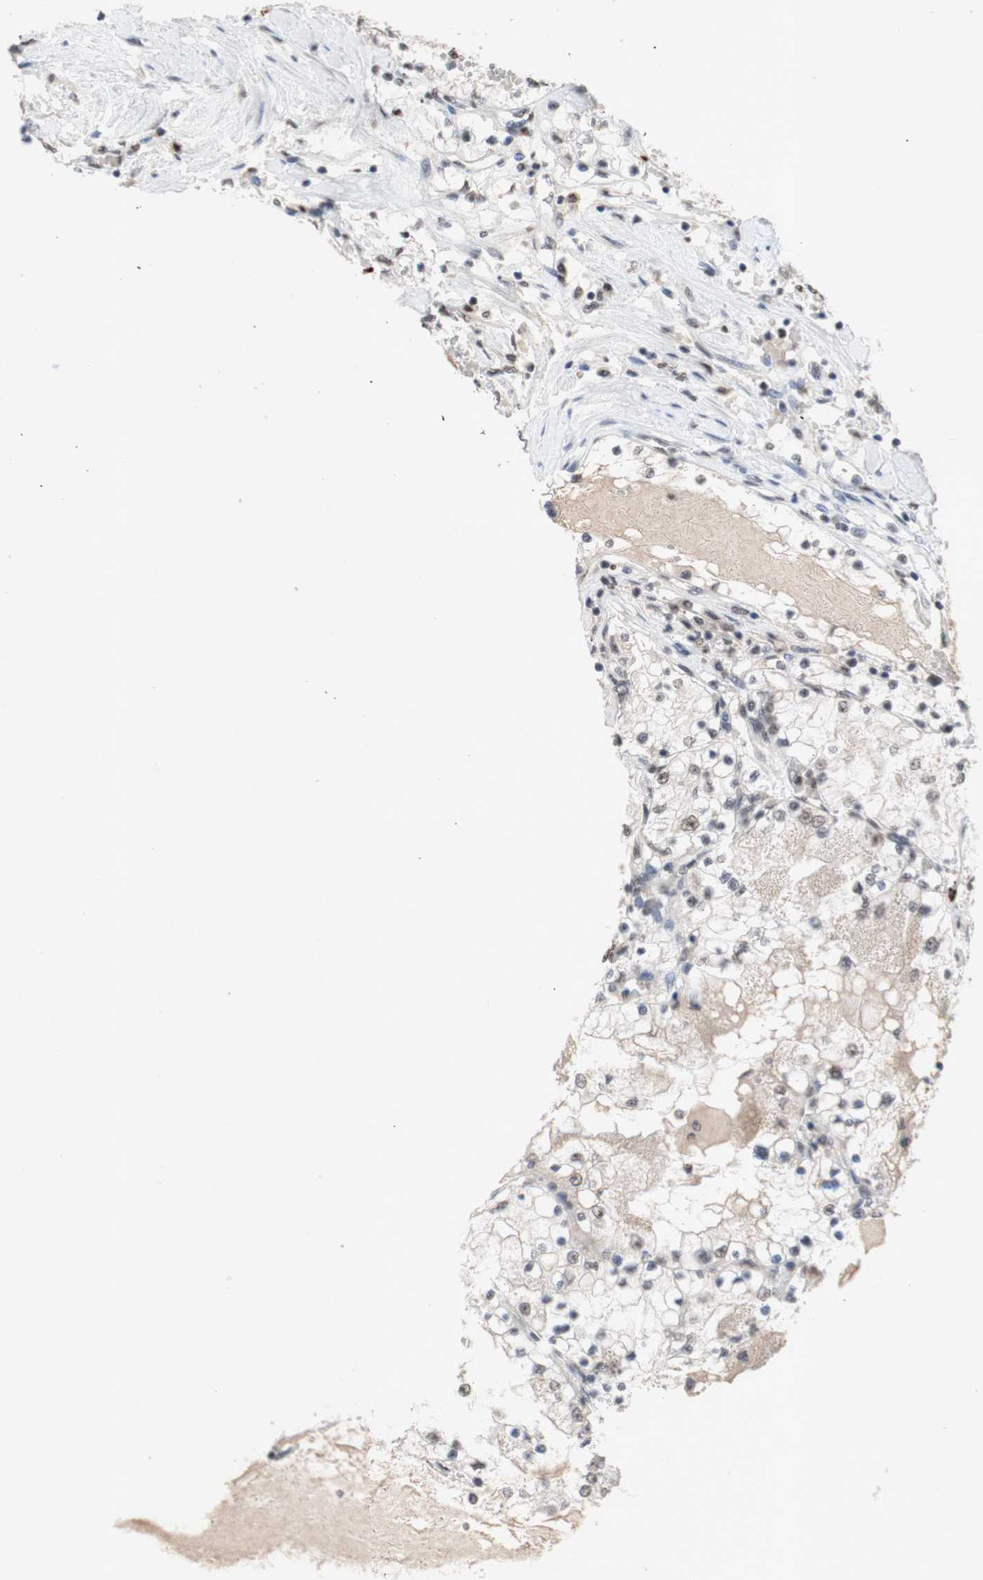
{"staining": {"intensity": "weak", "quantity": ">75%", "location": "nuclear"}, "tissue": "renal cancer", "cell_type": "Tumor cells", "image_type": "cancer", "snomed": [{"axis": "morphology", "description": "Adenocarcinoma, NOS"}, {"axis": "topography", "description": "Kidney"}], "caption": "The micrograph reveals staining of adenocarcinoma (renal), revealing weak nuclear protein staining (brown color) within tumor cells.", "gene": "SFPQ", "patient": {"sex": "male", "age": 68}}